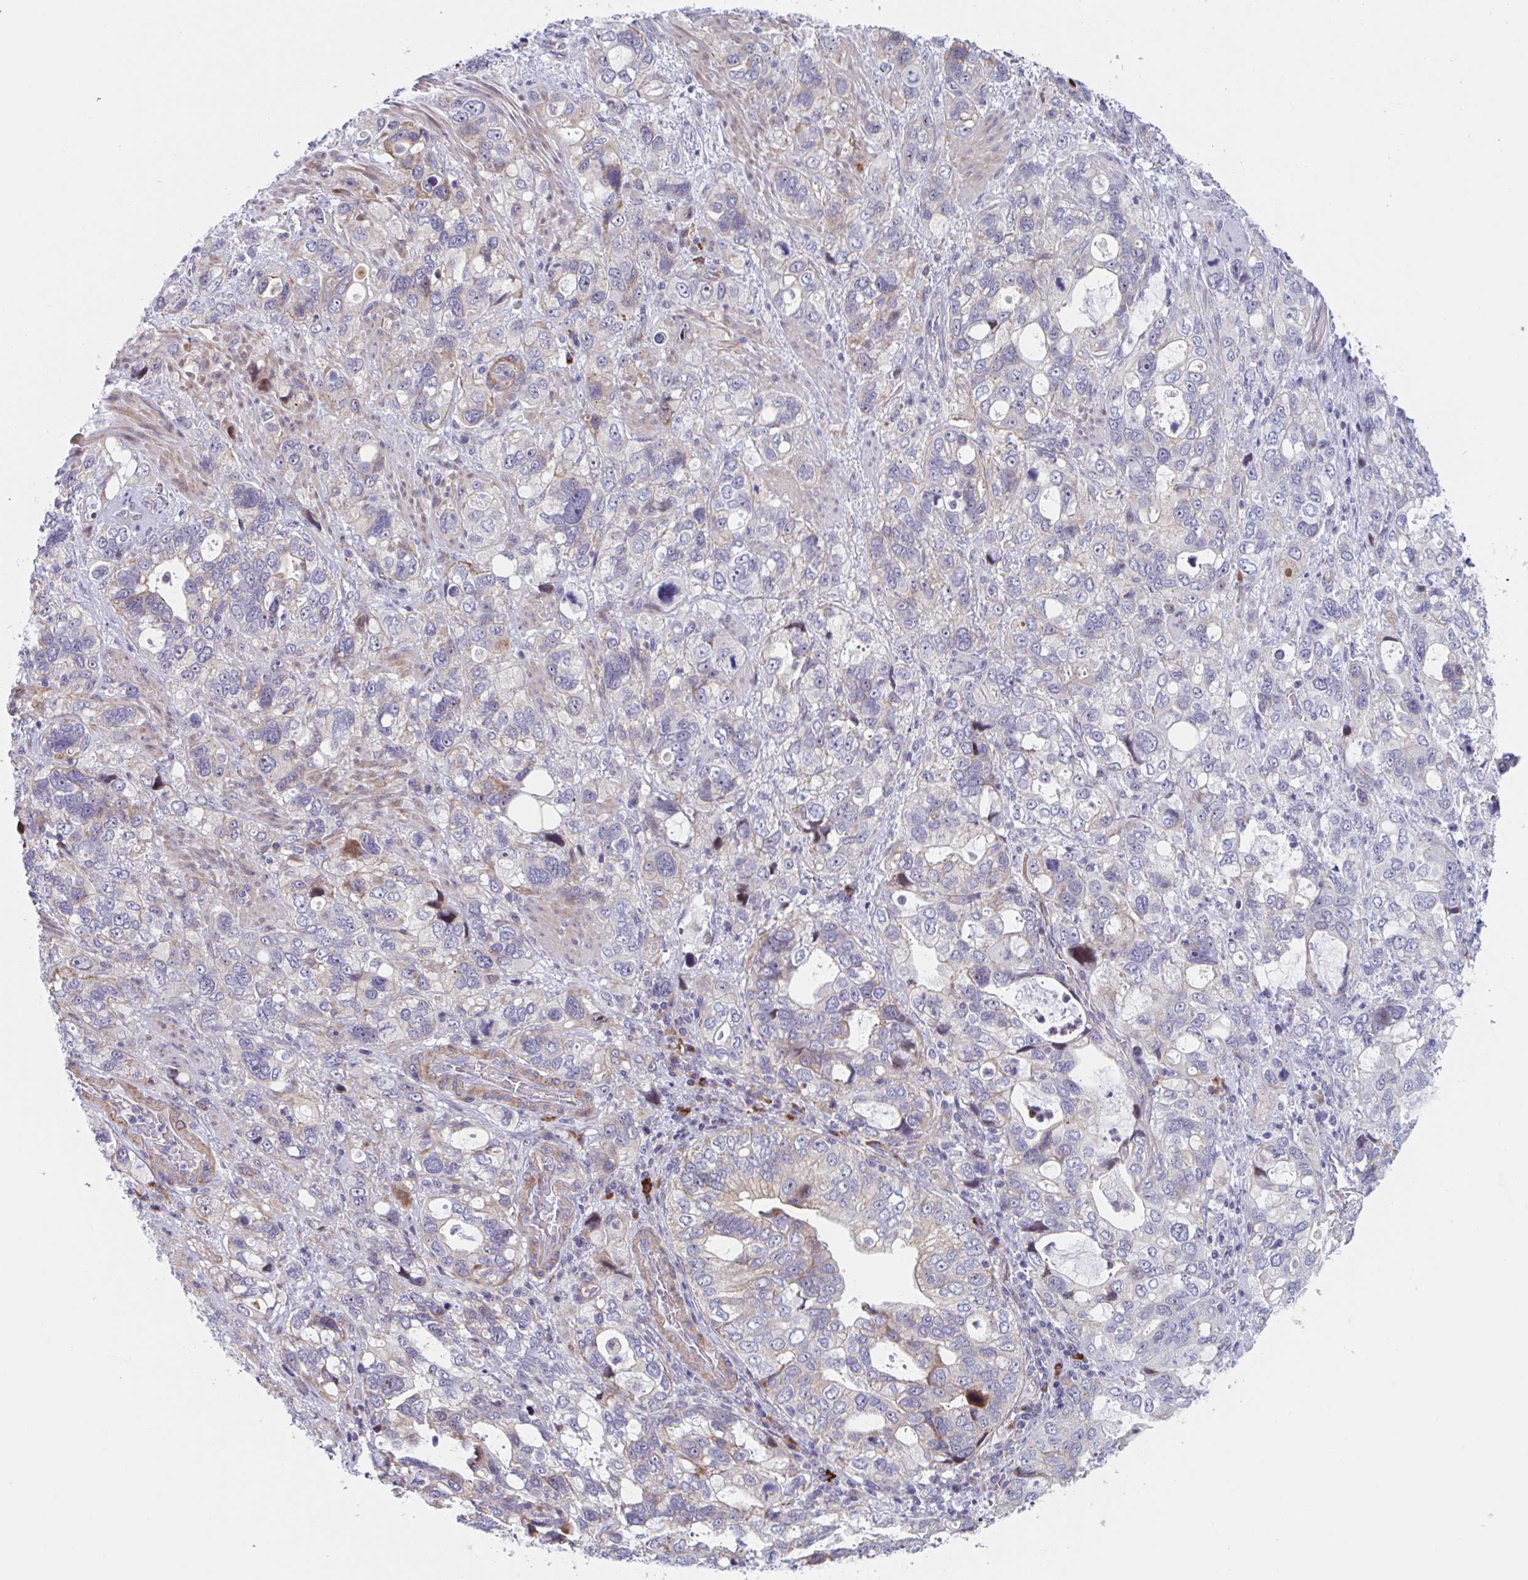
{"staining": {"intensity": "moderate", "quantity": "<25%", "location": "cytoplasmic/membranous"}, "tissue": "stomach cancer", "cell_type": "Tumor cells", "image_type": "cancer", "snomed": [{"axis": "morphology", "description": "Adenocarcinoma, NOS"}, {"axis": "topography", "description": "Stomach, upper"}], "caption": "Immunohistochemical staining of human adenocarcinoma (stomach) displays moderate cytoplasmic/membranous protein expression in about <25% of tumor cells.", "gene": "DUXA", "patient": {"sex": "female", "age": 81}}